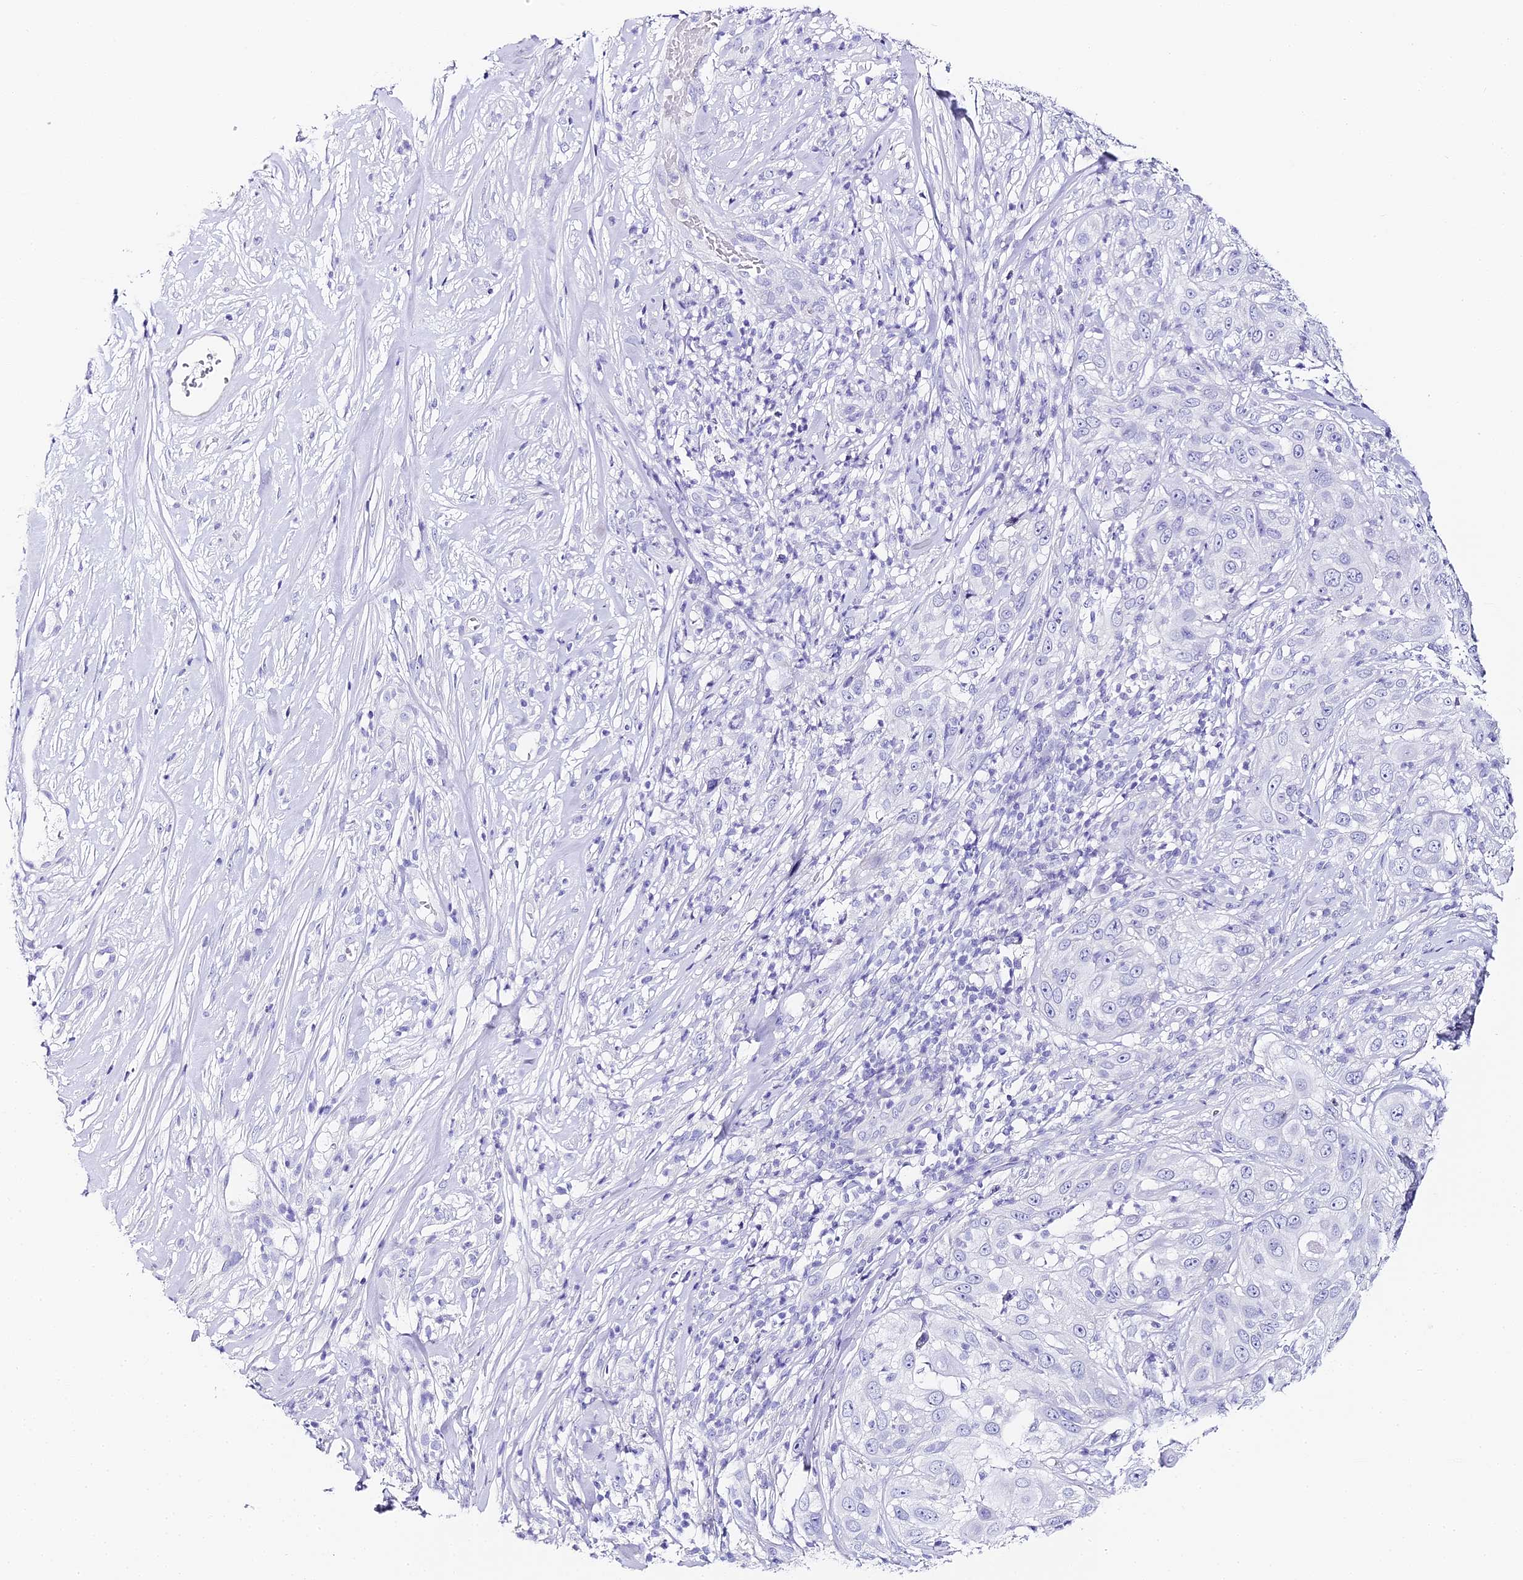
{"staining": {"intensity": "negative", "quantity": "none", "location": "none"}, "tissue": "skin cancer", "cell_type": "Tumor cells", "image_type": "cancer", "snomed": [{"axis": "morphology", "description": "Squamous cell carcinoma, NOS"}, {"axis": "topography", "description": "Skin"}], "caption": "Immunohistochemistry (IHC) histopathology image of skin cancer stained for a protein (brown), which demonstrates no expression in tumor cells.", "gene": "ABHD14A-ACY1", "patient": {"sex": "female", "age": 44}}